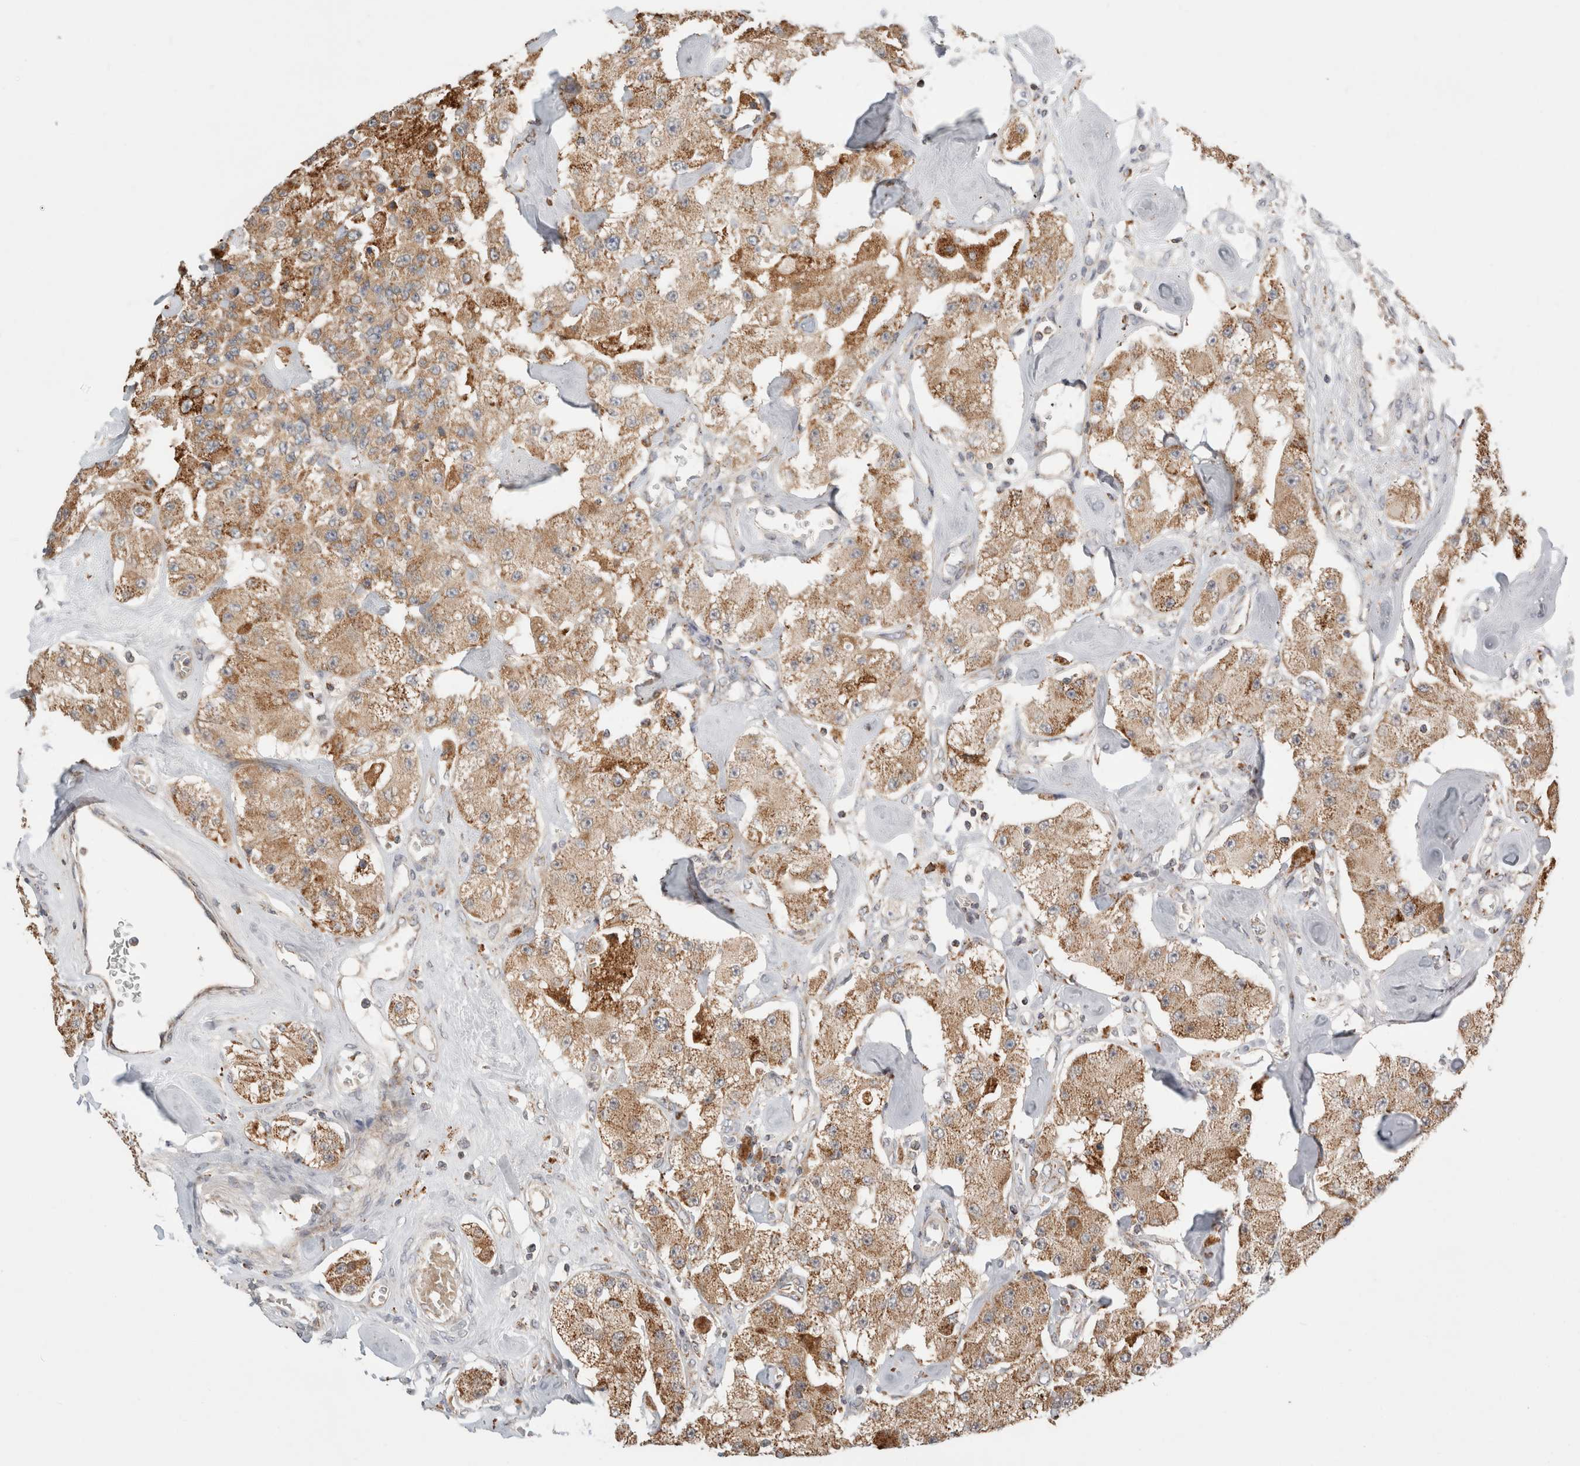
{"staining": {"intensity": "moderate", "quantity": ">75%", "location": "cytoplasmic/membranous"}, "tissue": "carcinoid", "cell_type": "Tumor cells", "image_type": "cancer", "snomed": [{"axis": "morphology", "description": "Carcinoid, malignant, NOS"}, {"axis": "topography", "description": "Pancreas"}], "caption": "An immunohistochemistry histopathology image of tumor tissue is shown. Protein staining in brown labels moderate cytoplasmic/membranous positivity in carcinoid within tumor cells. (IHC, brightfield microscopy, high magnification).", "gene": "HROB", "patient": {"sex": "male", "age": 41}}